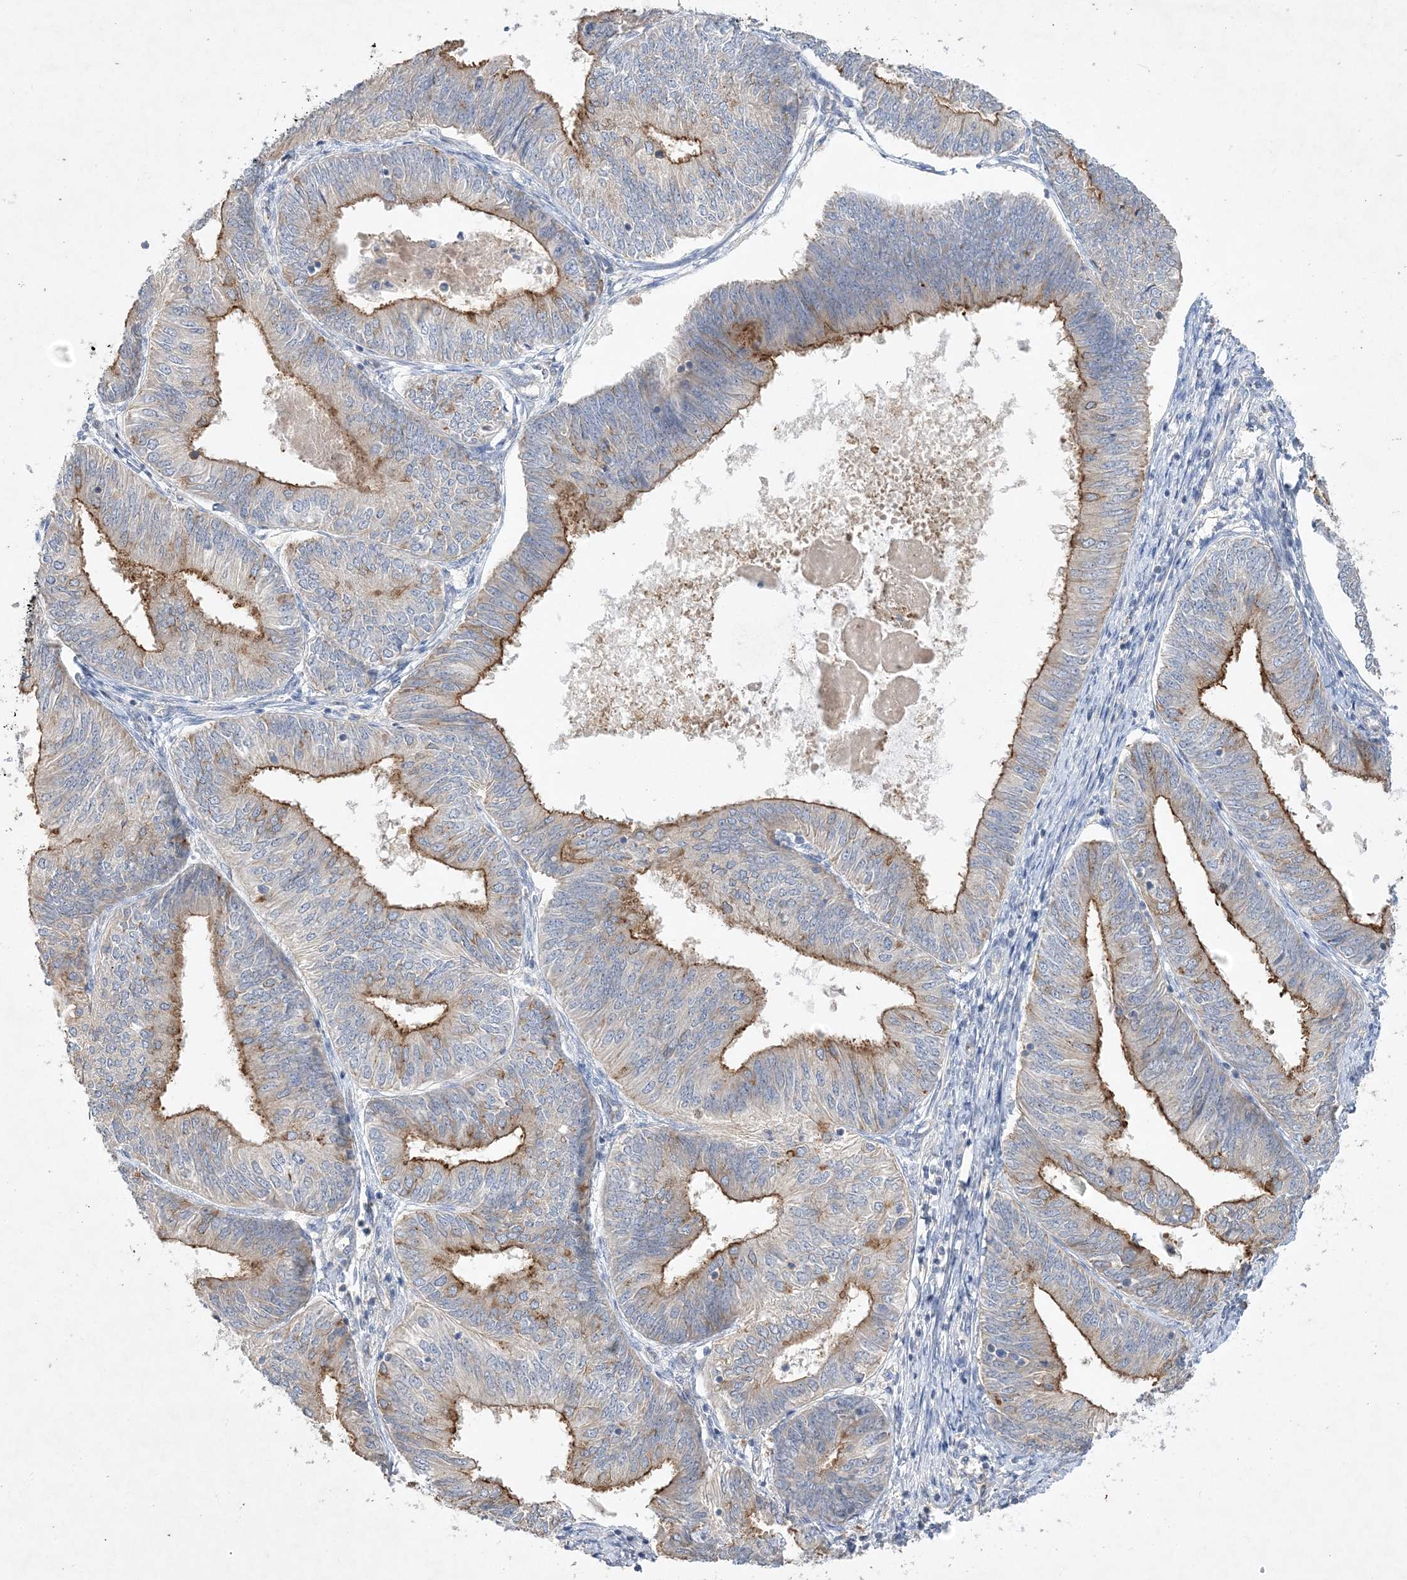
{"staining": {"intensity": "moderate", "quantity": ">75%", "location": "cytoplasmic/membranous"}, "tissue": "endometrial cancer", "cell_type": "Tumor cells", "image_type": "cancer", "snomed": [{"axis": "morphology", "description": "Adenocarcinoma, NOS"}, {"axis": "topography", "description": "Endometrium"}], "caption": "Immunohistochemistry (IHC) micrograph of endometrial cancer (adenocarcinoma) stained for a protein (brown), which exhibits medium levels of moderate cytoplasmic/membranous expression in approximately >75% of tumor cells.", "gene": "ADCK2", "patient": {"sex": "female", "age": 58}}